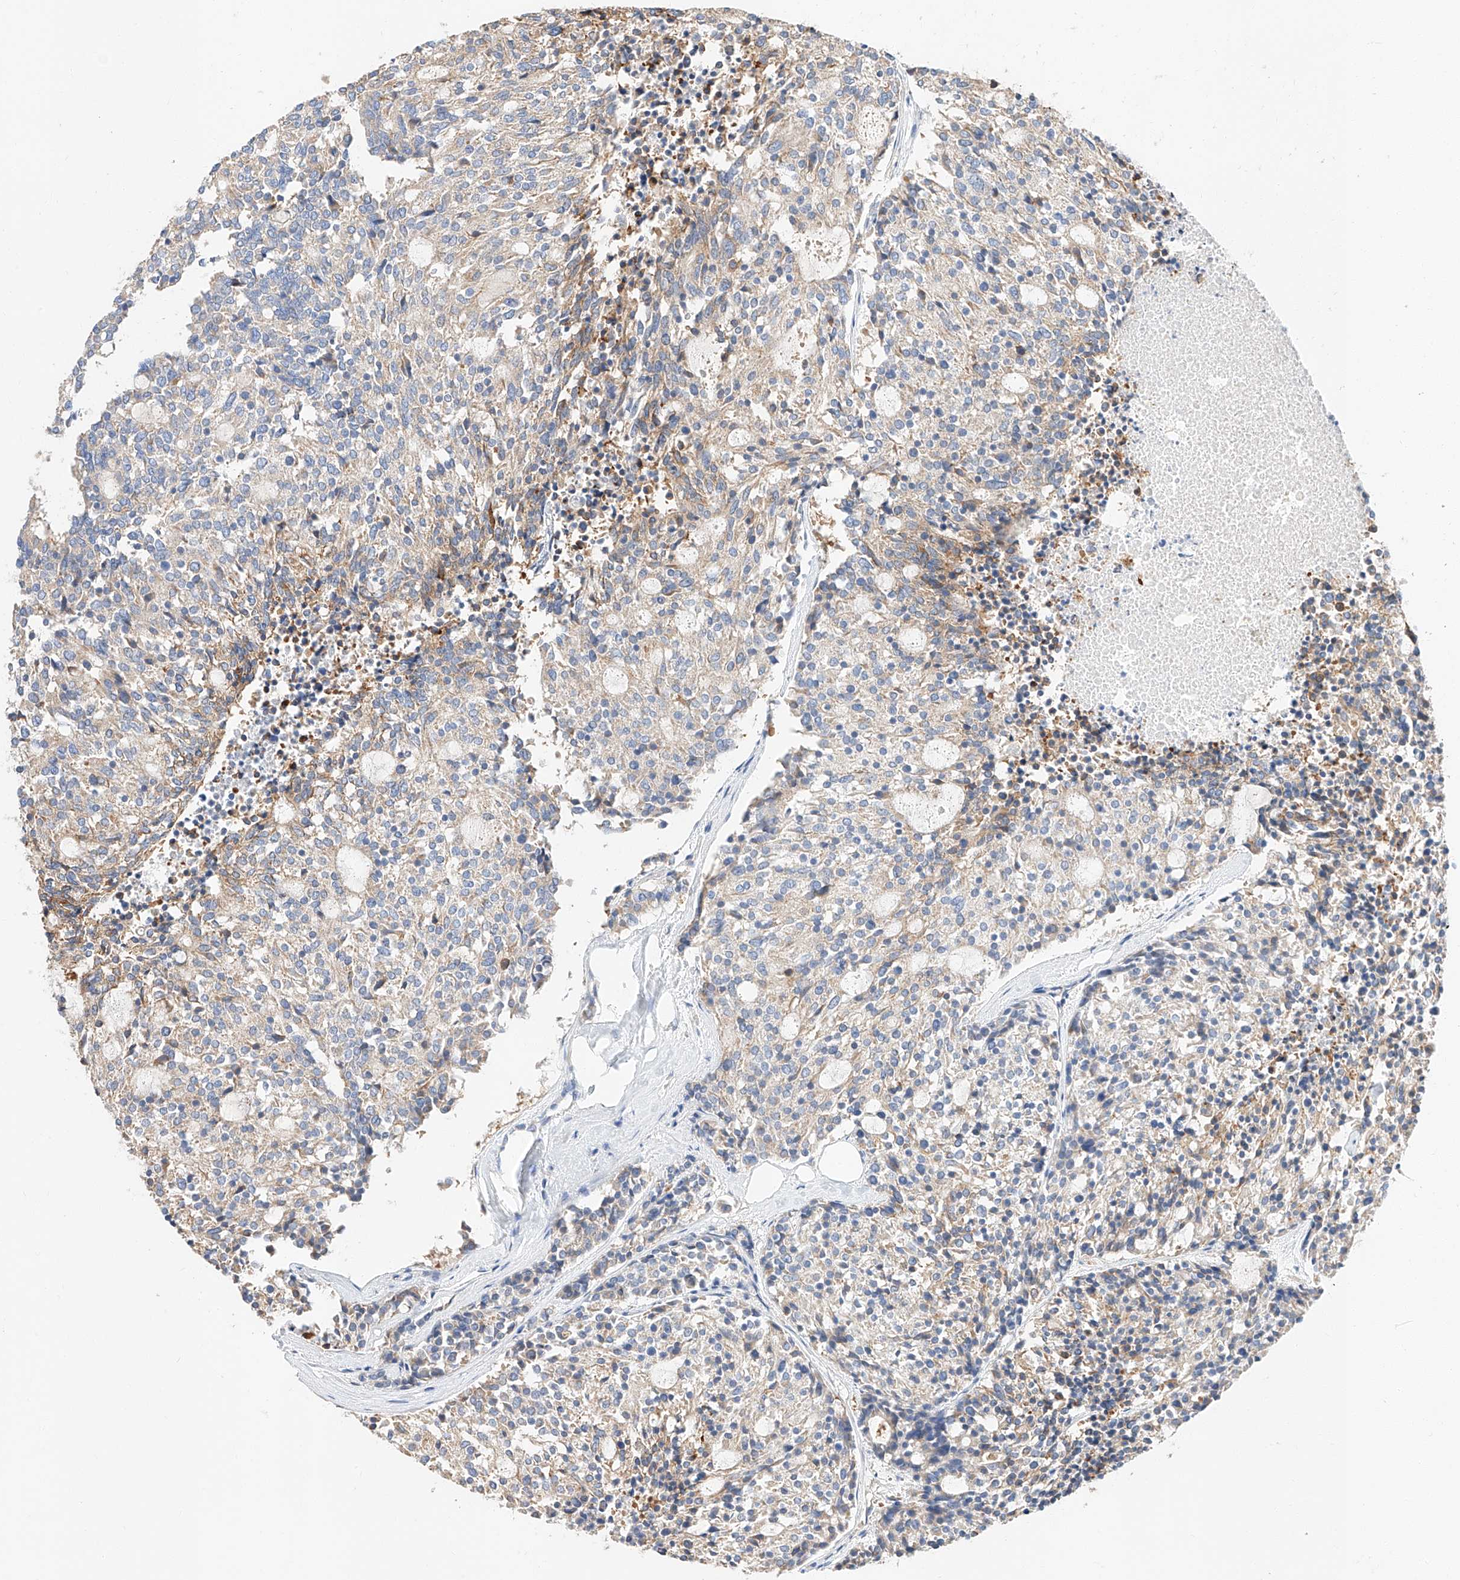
{"staining": {"intensity": "weak", "quantity": "25%-75%", "location": "cytoplasmic/membranous"}, "tissue": "carcinoid", "cell_type": "Tumor cells", "image_type": "cancer", "snomed": [{"axis": "morphology", "description": "Carcinoid, malignant, NOS"}, {"axis": "topography", "description": "Pancreas"}], "caption": "Protein expression by immunohistochemistry reveals weak cytoplasmic/membranous expression in approximately 25%-75% of tumor cells in carcinoid.", "gene": "GLMN", "patient": {"sex": "female", "age": 54}}